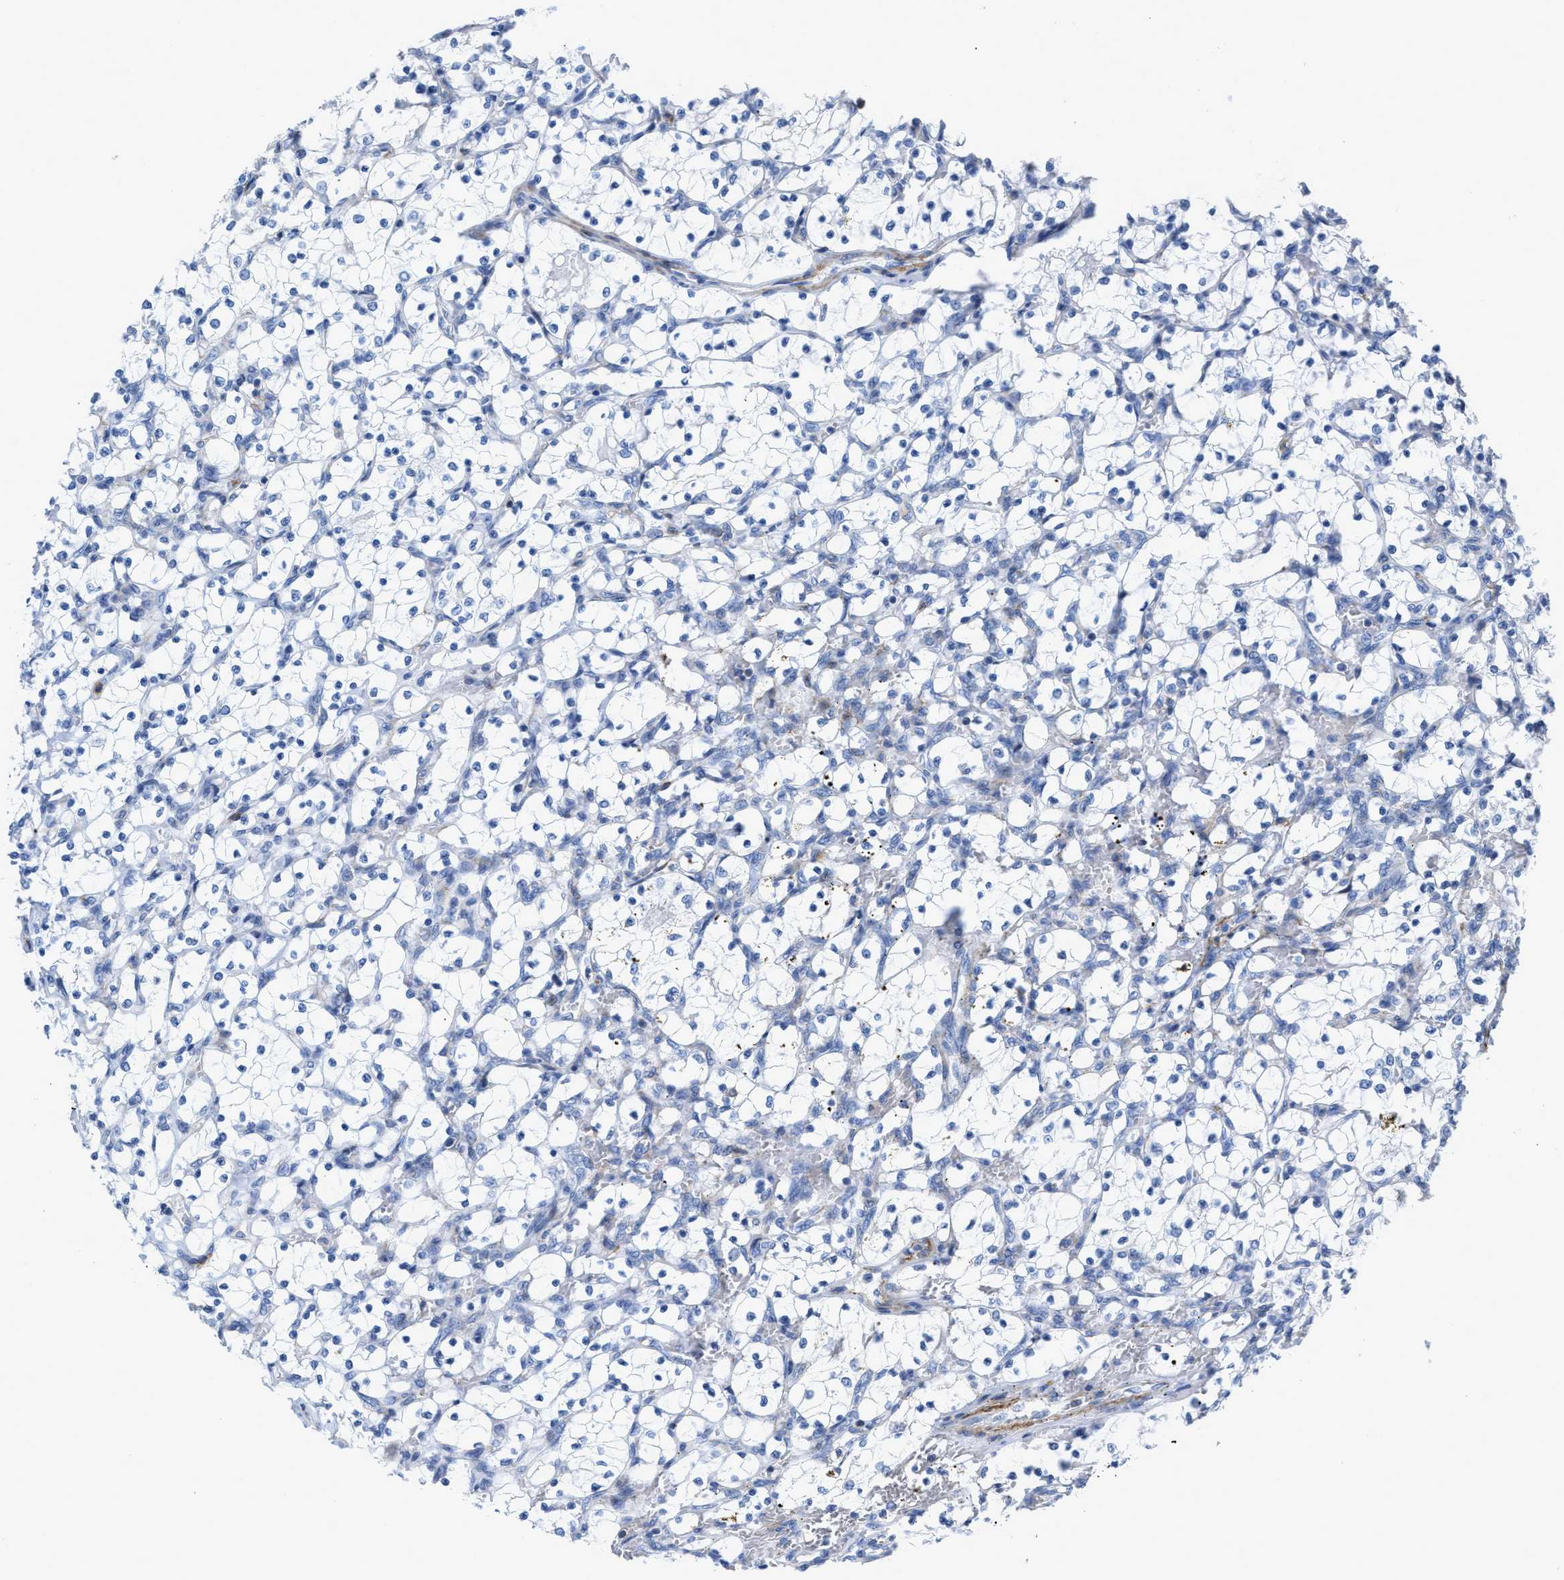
{"staining": {"intensity": "negative", "quantity": "none", "location": "none"}, "tissue": "renal cancer", "cell_type": "Tumor cells", "image_type": "cancer", "snomed": [{"axis": "morphology", "description": "Adenocarcinoma, NOS"}, {"axis": "topography", "description": "Kidney"}], "caption": "The immunohistochemistry (IHC) photomicrograph has no significant positivity in tumor cells of renal cancer (adenocarcinoma) tissue. The staining is performed using DAB brown chromogen with nuclei counter-stained in using hematoxylin.", "gene": "PRMT2", "patient": {"sex": "female", "age": 69}}